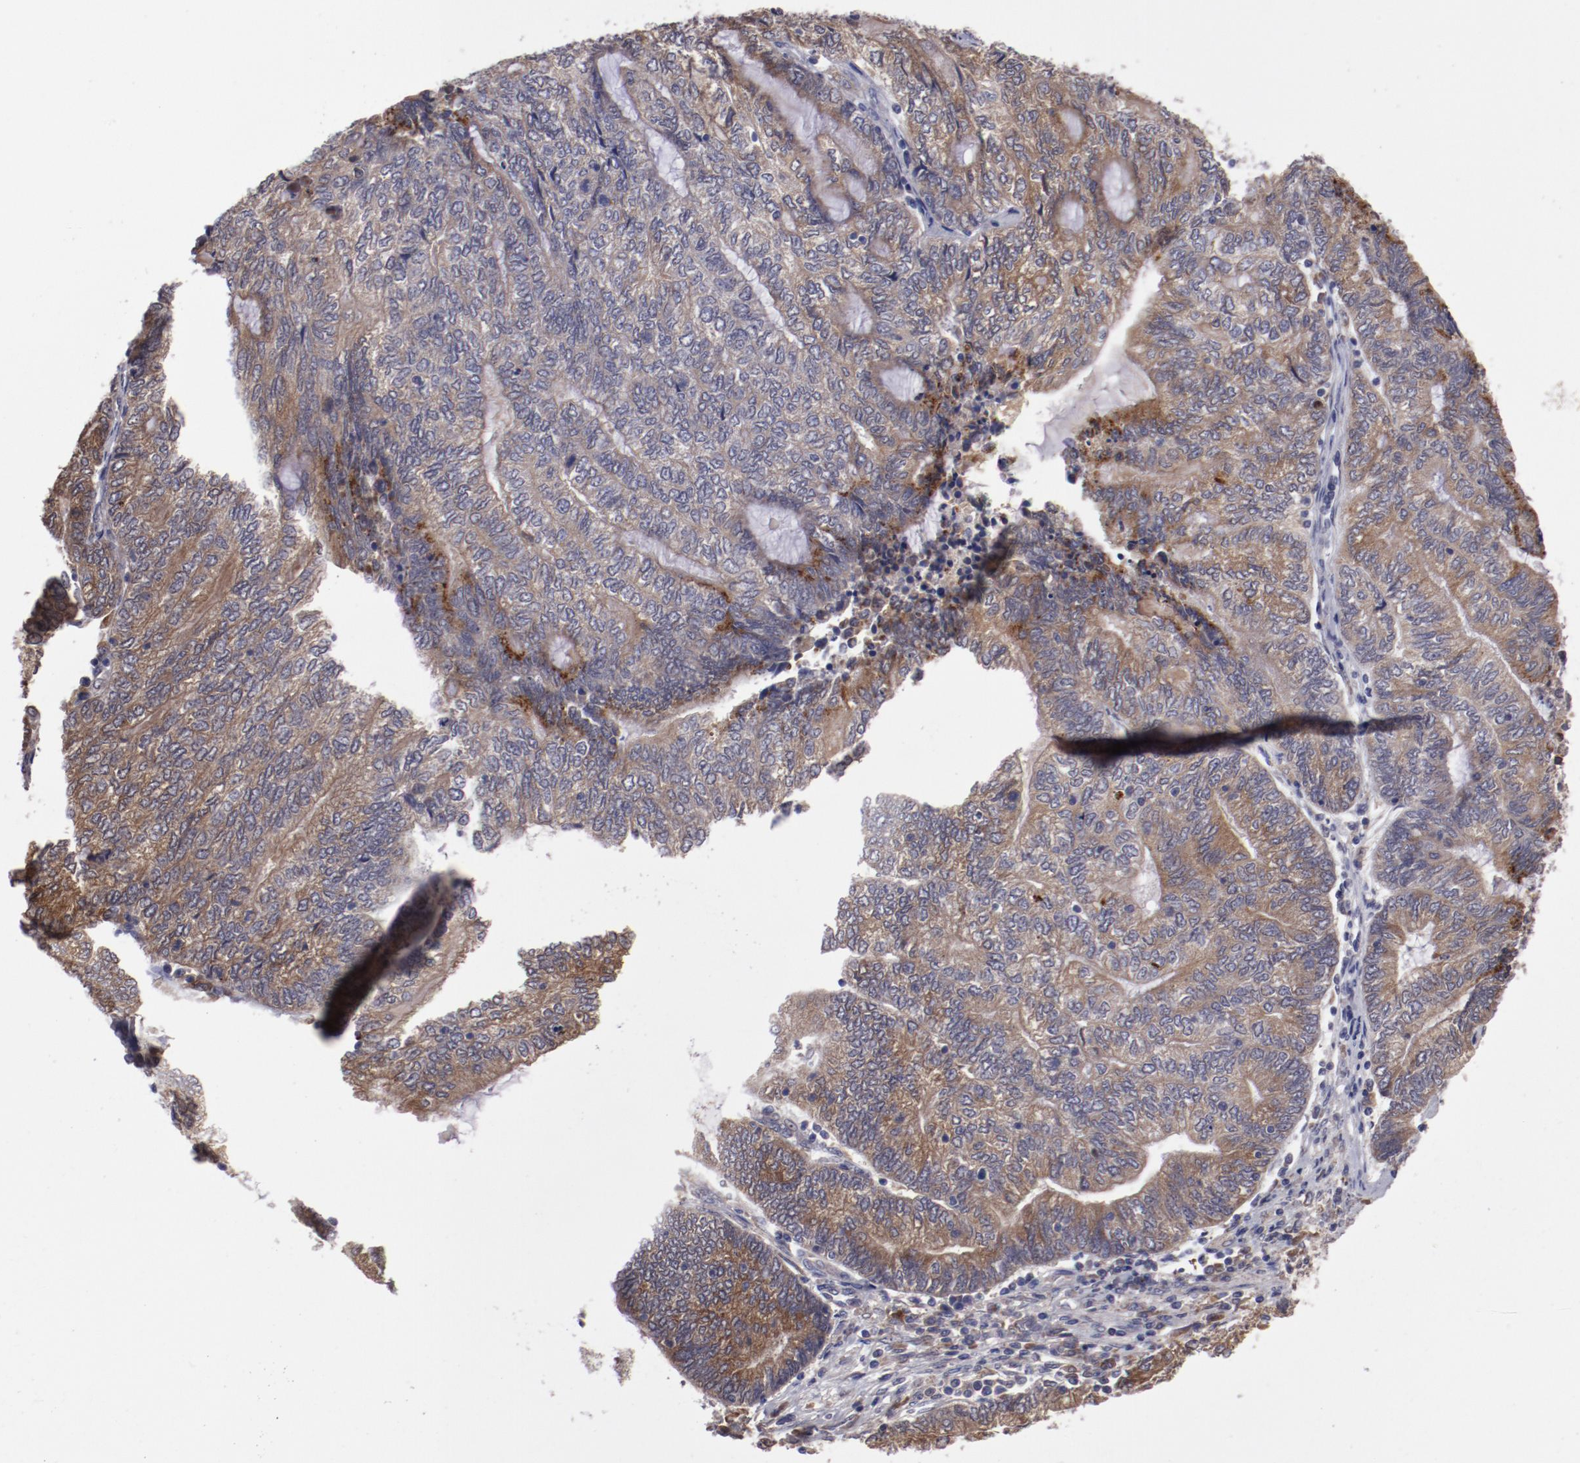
{"staining": {"intensity": "moderate", "quantity": ">75%", "location": "cytoplasmic/membranous"}, "tissue": "endometrial cancer", "cell_type": "Tumor cells", "image_type": "cancer", "snomed": [{"axis": "morphology", "description": "Adenocarcinoma, NOS"}, {"axis": "topography", "description": "Uterus"}, {"axis": "topography", "description": "Endometrium"}], "caption": "Immunohistochemistry (IHC) (DAB) staining of human endometrial cancer (adenocarcinoma) exhibits moderate cytoplasmic/membranous protein positivity in approximately >75% of tumor cells.", "gene": "IL12A", "patient": {"sex": "female", "age": 70}}